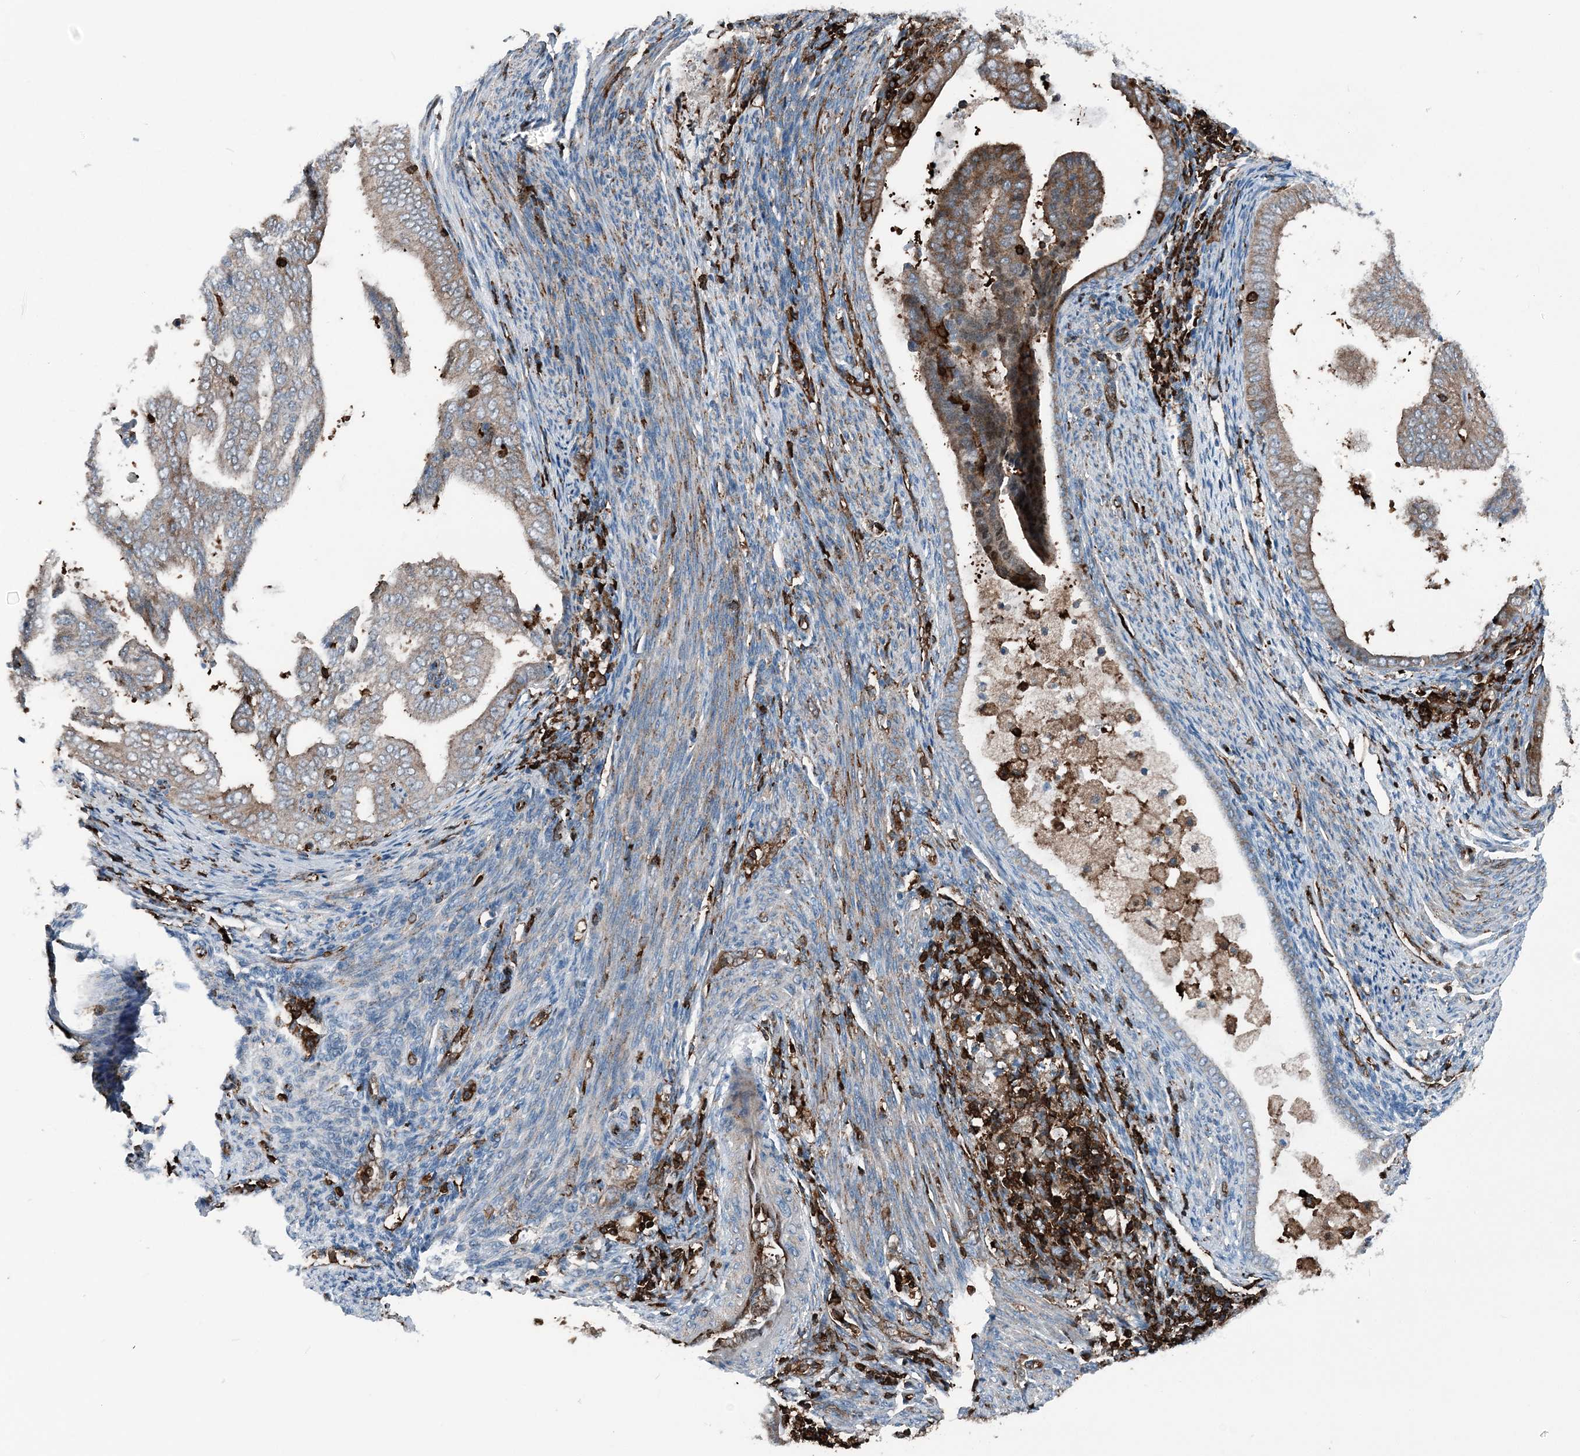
{"staining": {"intensity": "strong", "quantity": "25%-75%", "location": "cytoplasmic/membranous"}, "tissue": "endometrial cancer", "cell_type": "Tumor cells", "image_type": "cancer", "snomed": [{"axis": "morphology", "description": "Adenocarcinoma, NOS"}, {"axis": "topography", "description": "Endometrium"}], "caption": "Immunohistochemistry staining of endometrial cancer, which reveals high levels of strong cytoplasmic/membranous staining in about 25%-75% of tumor cells indicating strong cytoplasmic/membranous protein expression. The staining was performed using DAB (3,3'-diaminobenzidine) (brown) for protein detection and nuclei were counterstained in hematoxylin (blue).", "gene": "CFL1", "patient": {"sex": "female", "age": 58}}